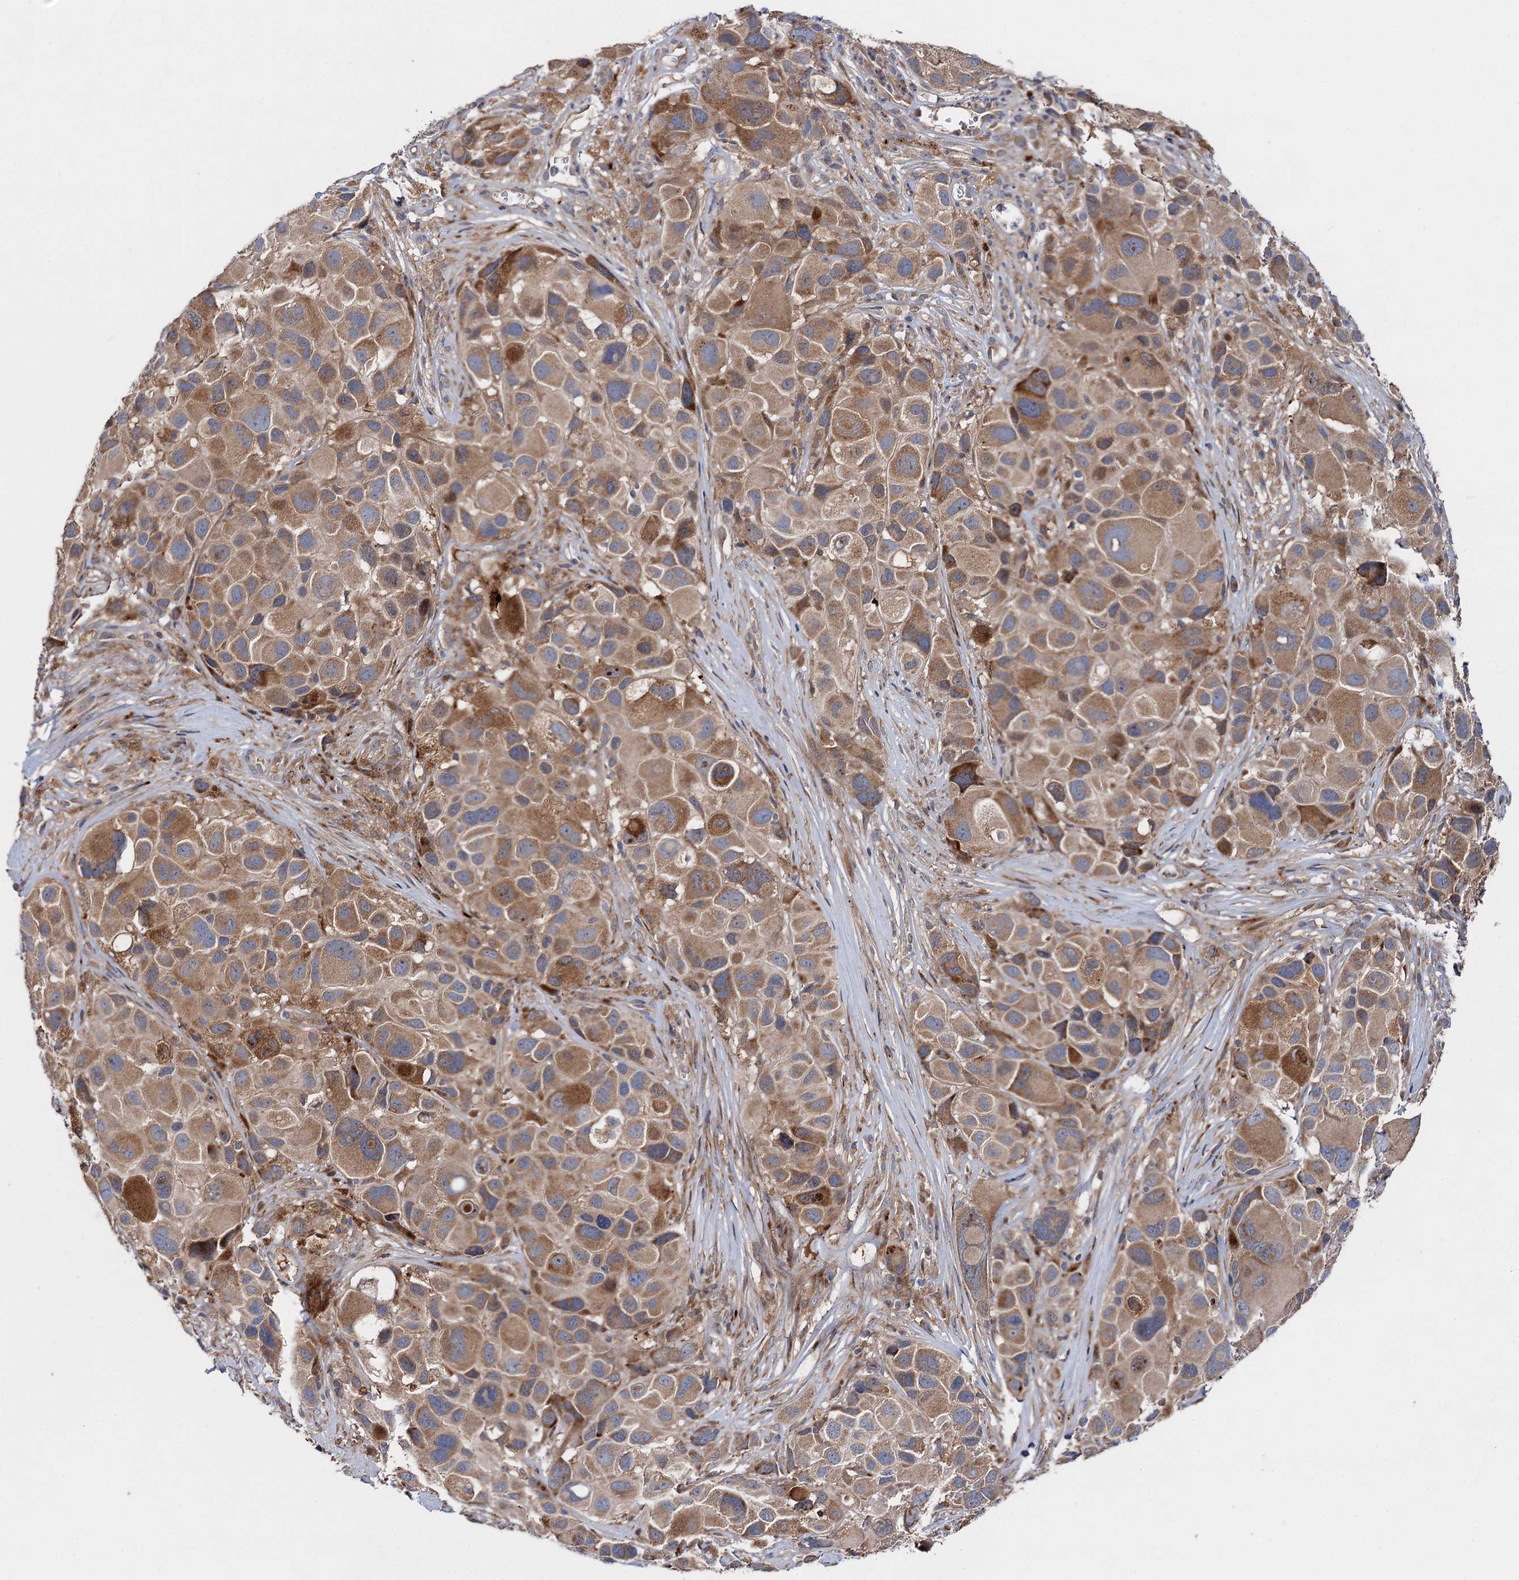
{"staining": {"intensity": "moderate", "quantity": ">75%", "location": "cytoplasmic/membranous"}, "tissue": "melanoma", "cell_type": "Tumor cells", "image_type": "cancer", "snomed": [{"axis": "morphology", "description": "Malignant melanoma, NOS"}, {"axis": "topography", "description": "Skin of trunk"}], "caption": "Malignant melanoma stained with DAB immunohistochemistry demonstrates medium levels of moderate cytoplasmic/membranous staining in approximately >75% of tumor cells.", "gene": "NAA25", "patient": {"sex": "male", "age": 71}}